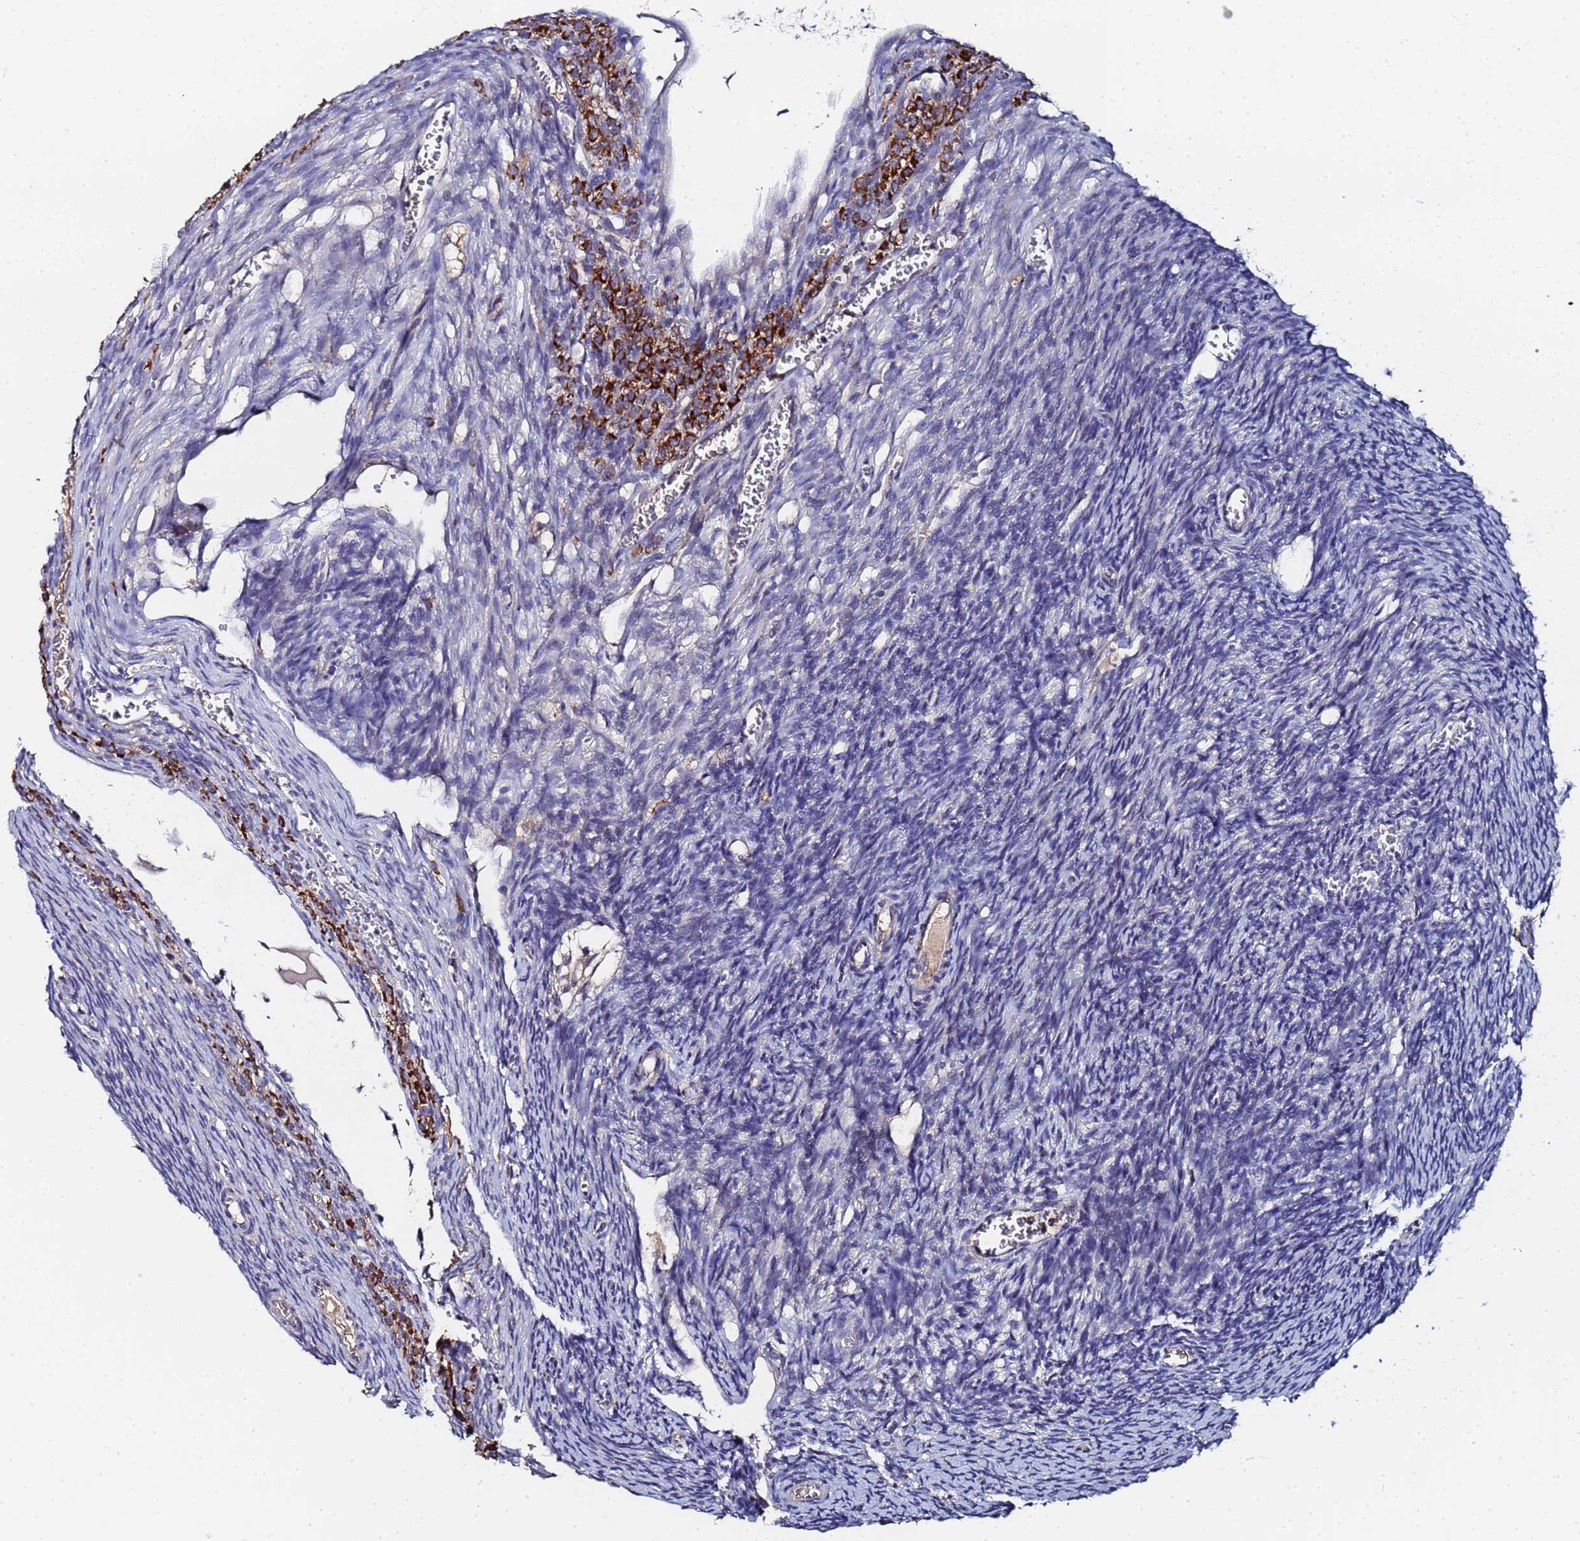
{"staining": {"intensity": "negative", "quantity": "none", "location": "none"}, "tissue": "ovary", "cell_type": "Follicle cells", "image_type": "normal", "snomed": [{"axis": "morphology", "description": "Normal tissue, NOS"}, {"axis": "topography", "description": "Ovary"}], "caption": "Immunohistochemical staining of benign ovary reveals no significant staining in follicle cells.", "gene": "TCP10L", "patient": {"sex": "female", "age": 39}}